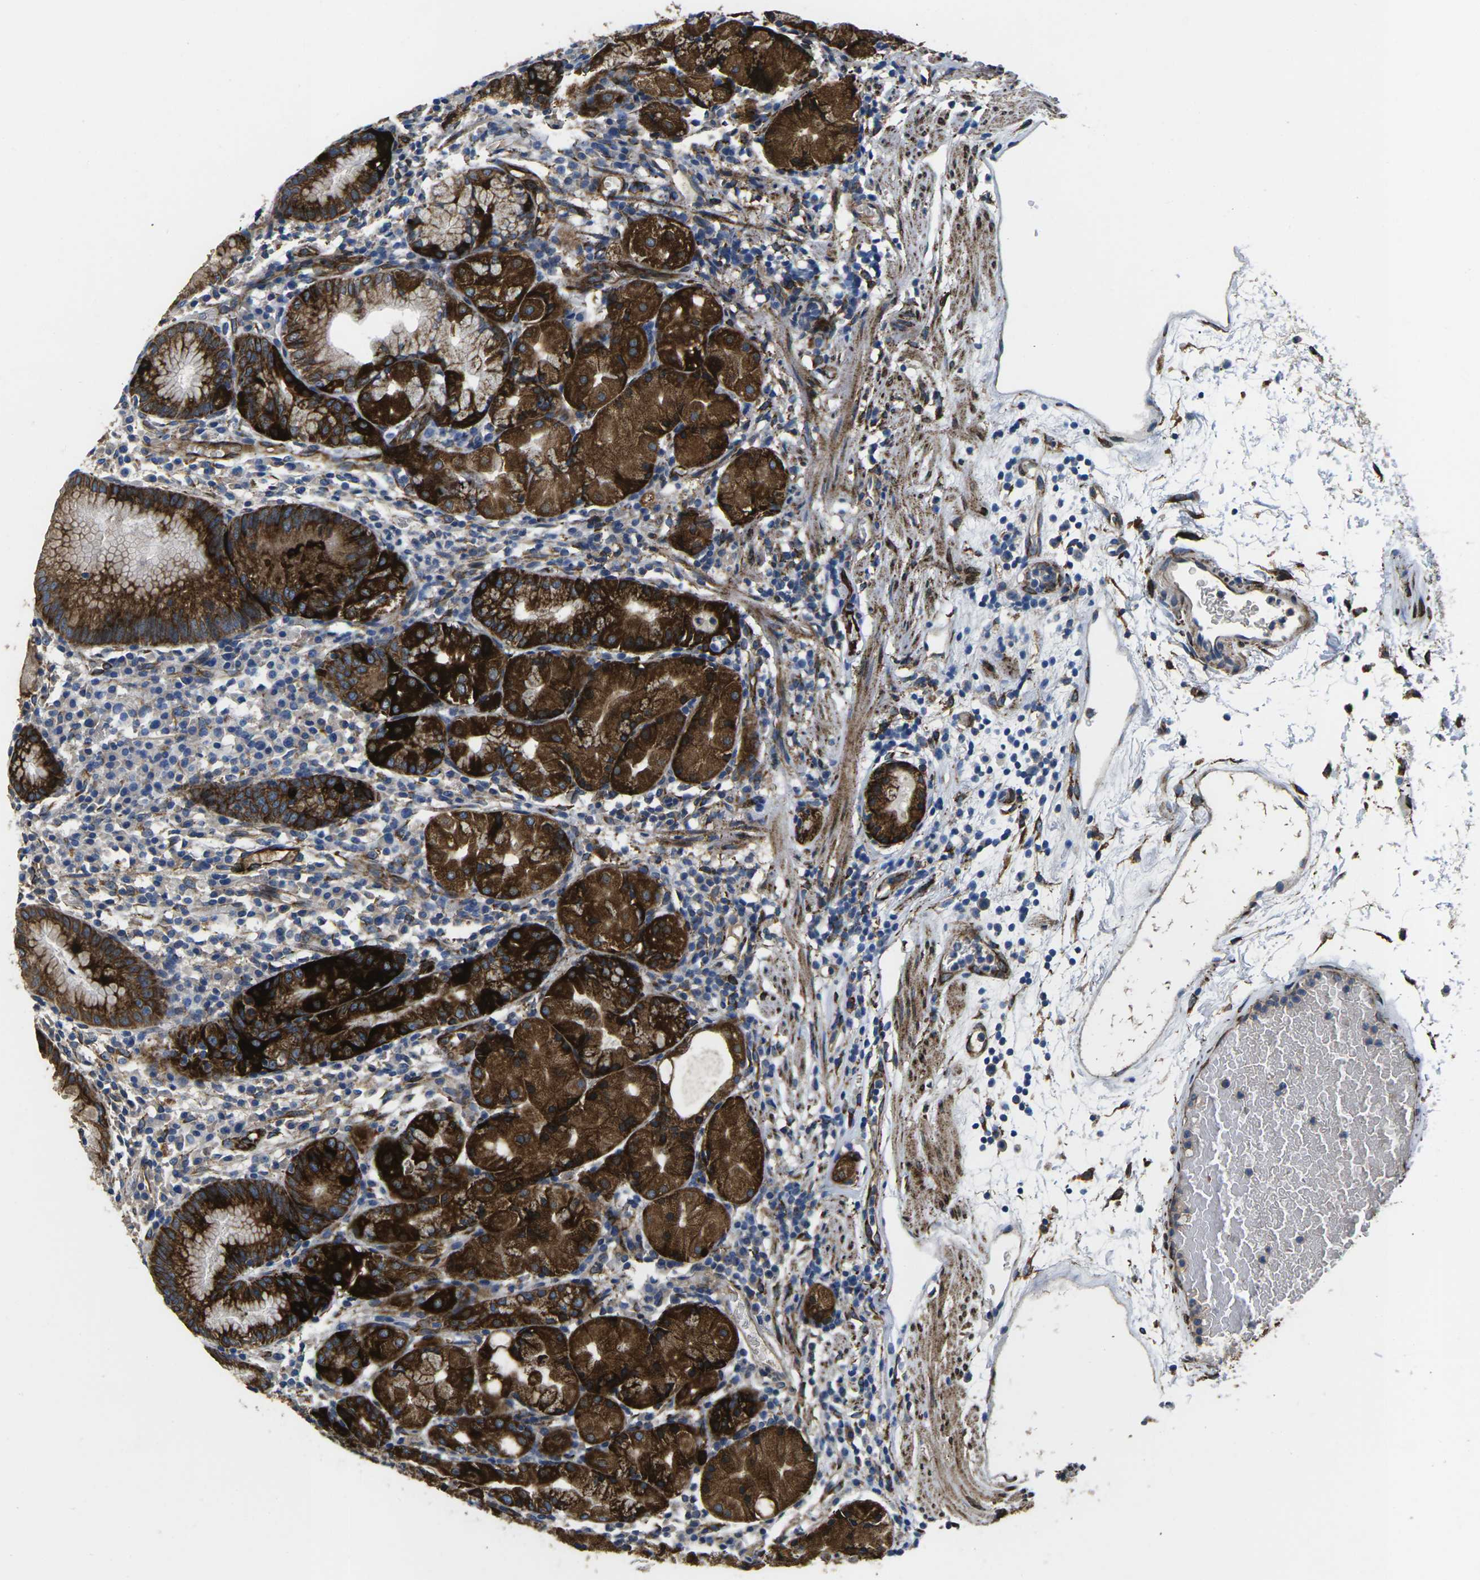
{"staining": {"intensity": "strong", "quantity": "25%-75%", "location": "cytoplasmic/membranous"}, "tissue": "stomach", "cell_type": "Glandular cells", "image_type": "normal", "snomed": [{"axis": "morphology", "description": "Normal tissue, NOS"}, {"axis": "topography", "description": "Stomach"}, {"axis": "topography", "description": "Stomach, lower"}], "caption": "Benign stomach was stained to show a protein in brown. There is high levels of strong cytoplasmic/membranous expression in approximately 25%-75% of glandular cells.", "gene": "PDZD8", "patient": {"sex": "female", "age": 75}}